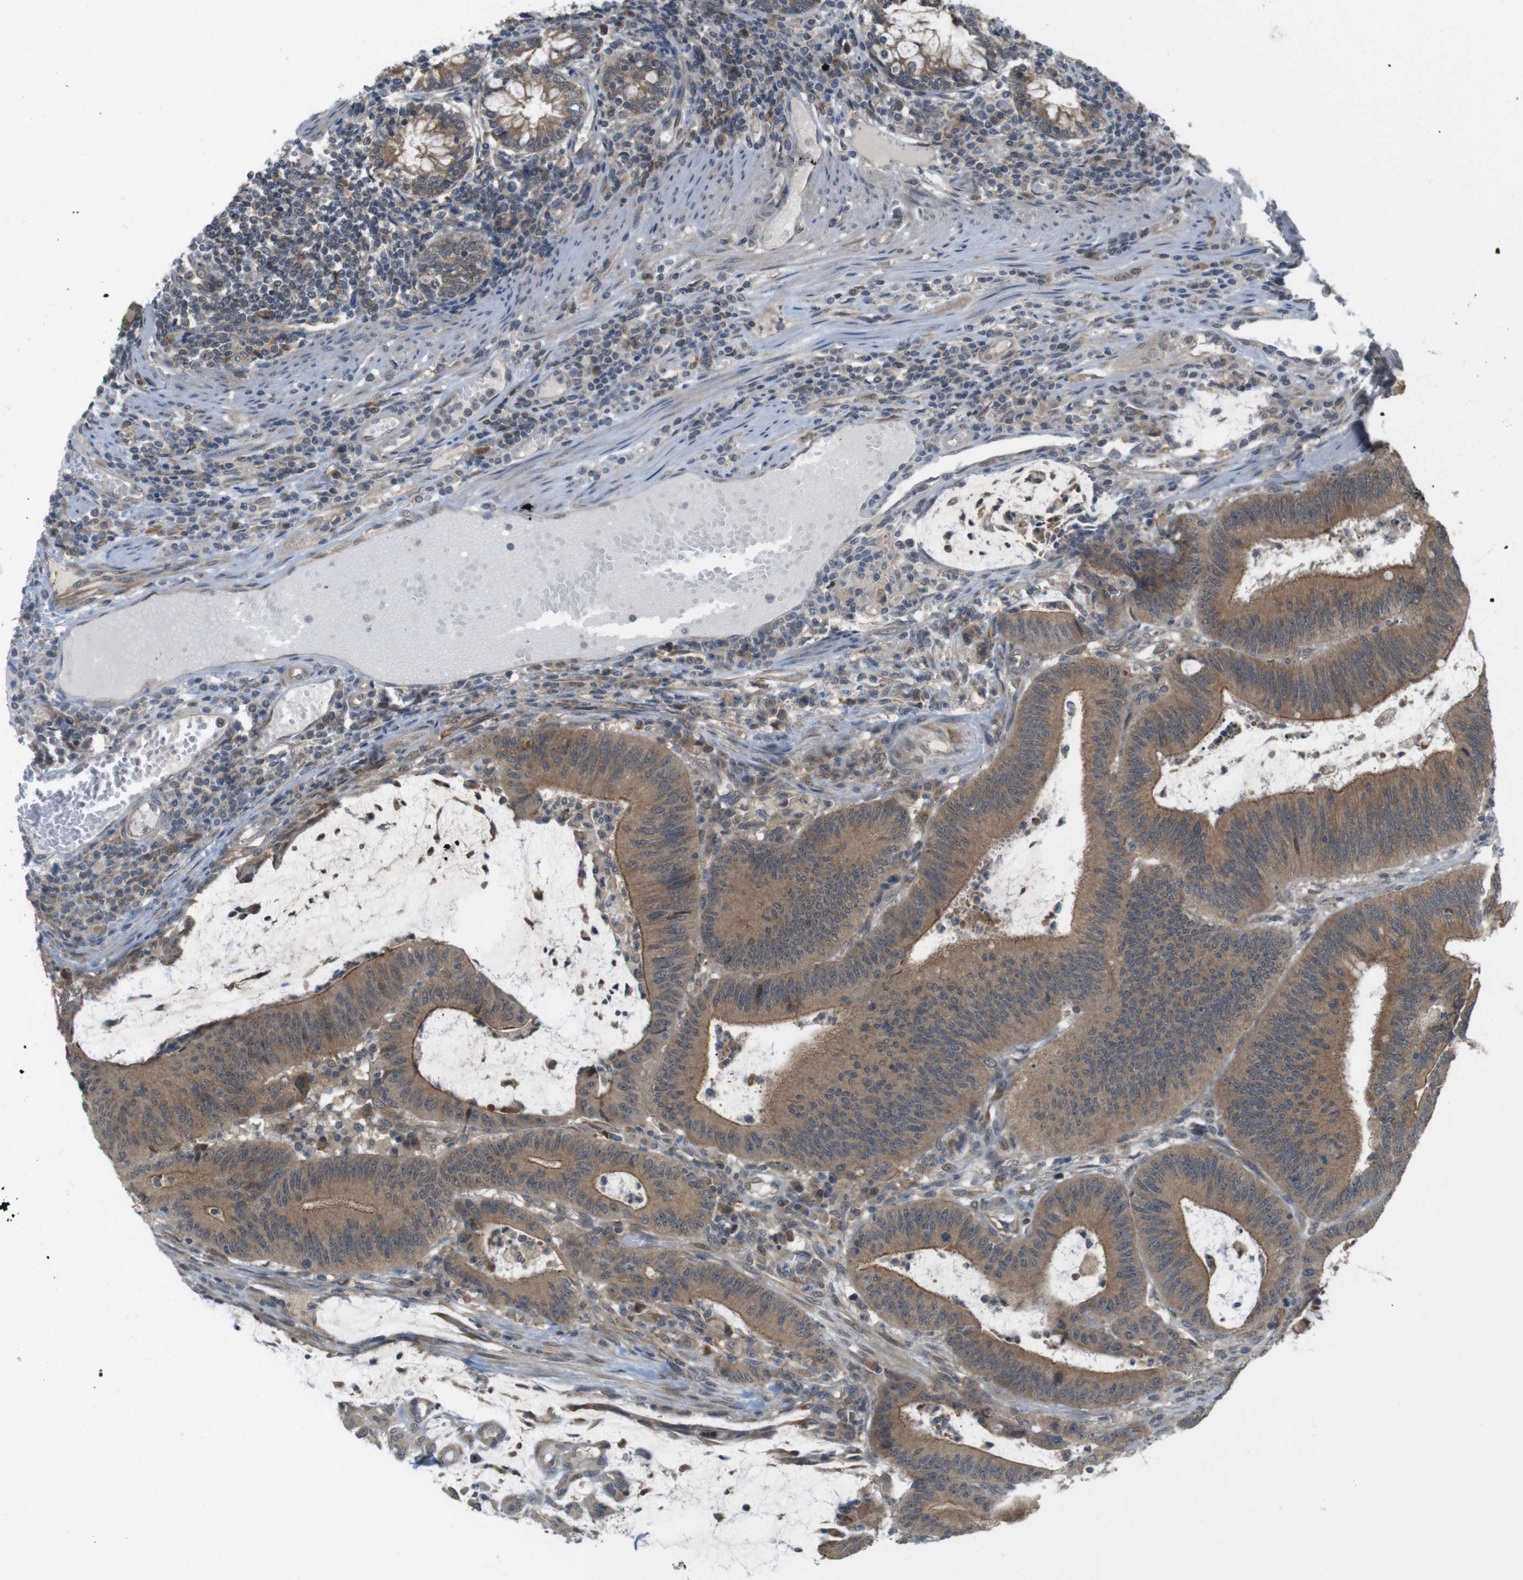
{"staining": {"intensity": "moderate", "quantity": ">75%", "location": "cytoplasmic/membranous"}, "tissue": "colorectal cancer", "cell_type": "Tumor cells", "image_type": "cancer", "snomed": [{"axis": "morphology", "description": "Adenocarcinoma, NOS"}, {"axis": "topography", "description": "Rectum"}], "caption": "Immunohistochemistry (IHC) histopathology image of neoplastic tissue: human adenocarcinoma (colorectal) stained using IHC reveals medium levels of moderate protein expression localized specifically in the cytoplasmic/membranous of tumor cells, appearing as a cytoplasmic/membranous brown color.", "gene": "RNF130", "patient": {"sex": "female", "age": 66}}